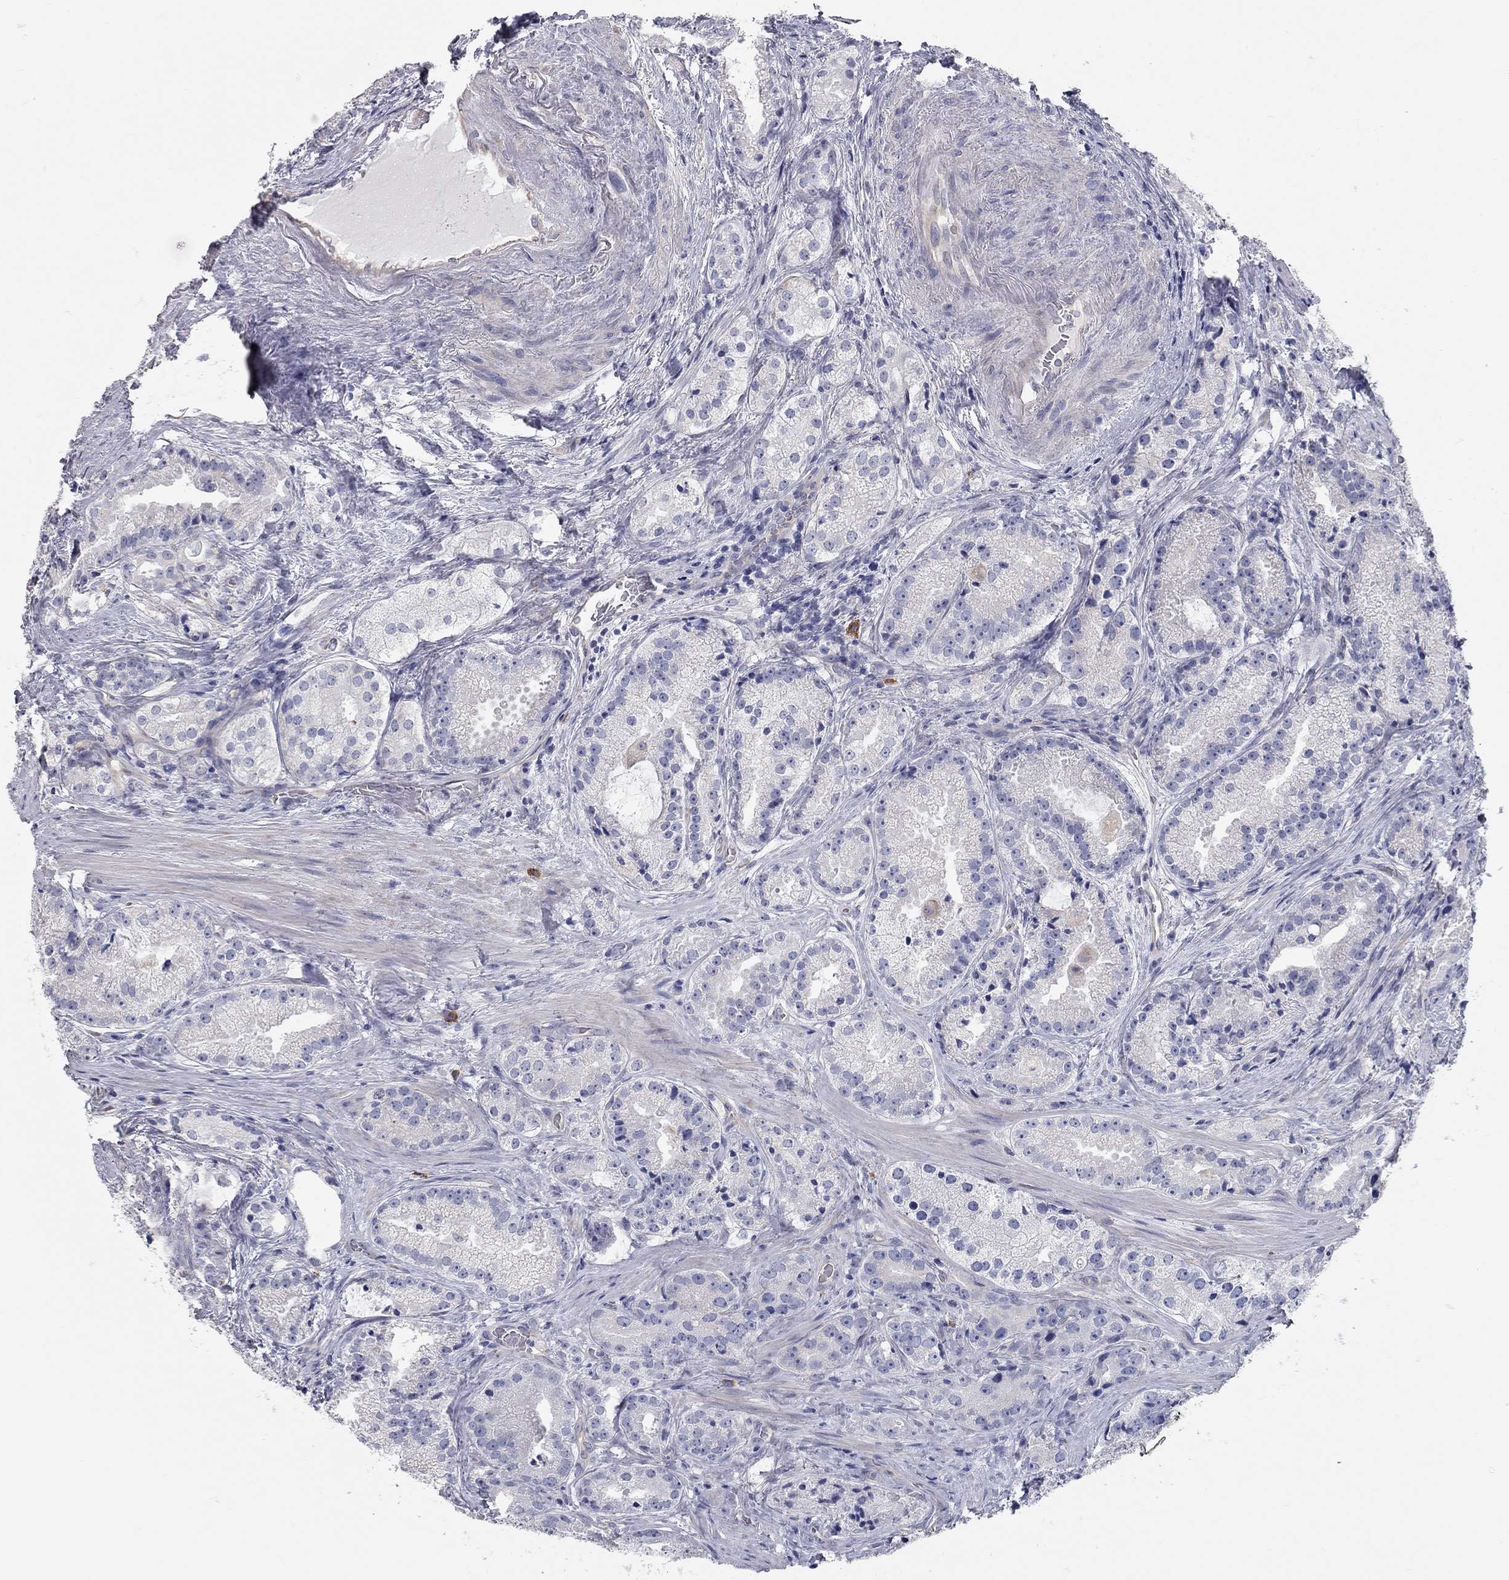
{"staining": {"intensity": "negative", "quantity": "none", "location": "none"}, "tissue": "prostate cancer", "cell_type": "Tumor cells", "image_type": "cancer", "snomed": [{"axis": "morphology", "description": "Adenocarcinoma, NOS"}, {"axis": "morphology", "description": "Adenocarcinoma, High grade"}, {"axis": "topography", "description": "Prostate"}], "caption": "Protein analysis of prostate adenocarcinoma shows no significant positivity in tumor cells.", "gene": "C10orf90", "patient": {"sex": "male", "age": 64}}